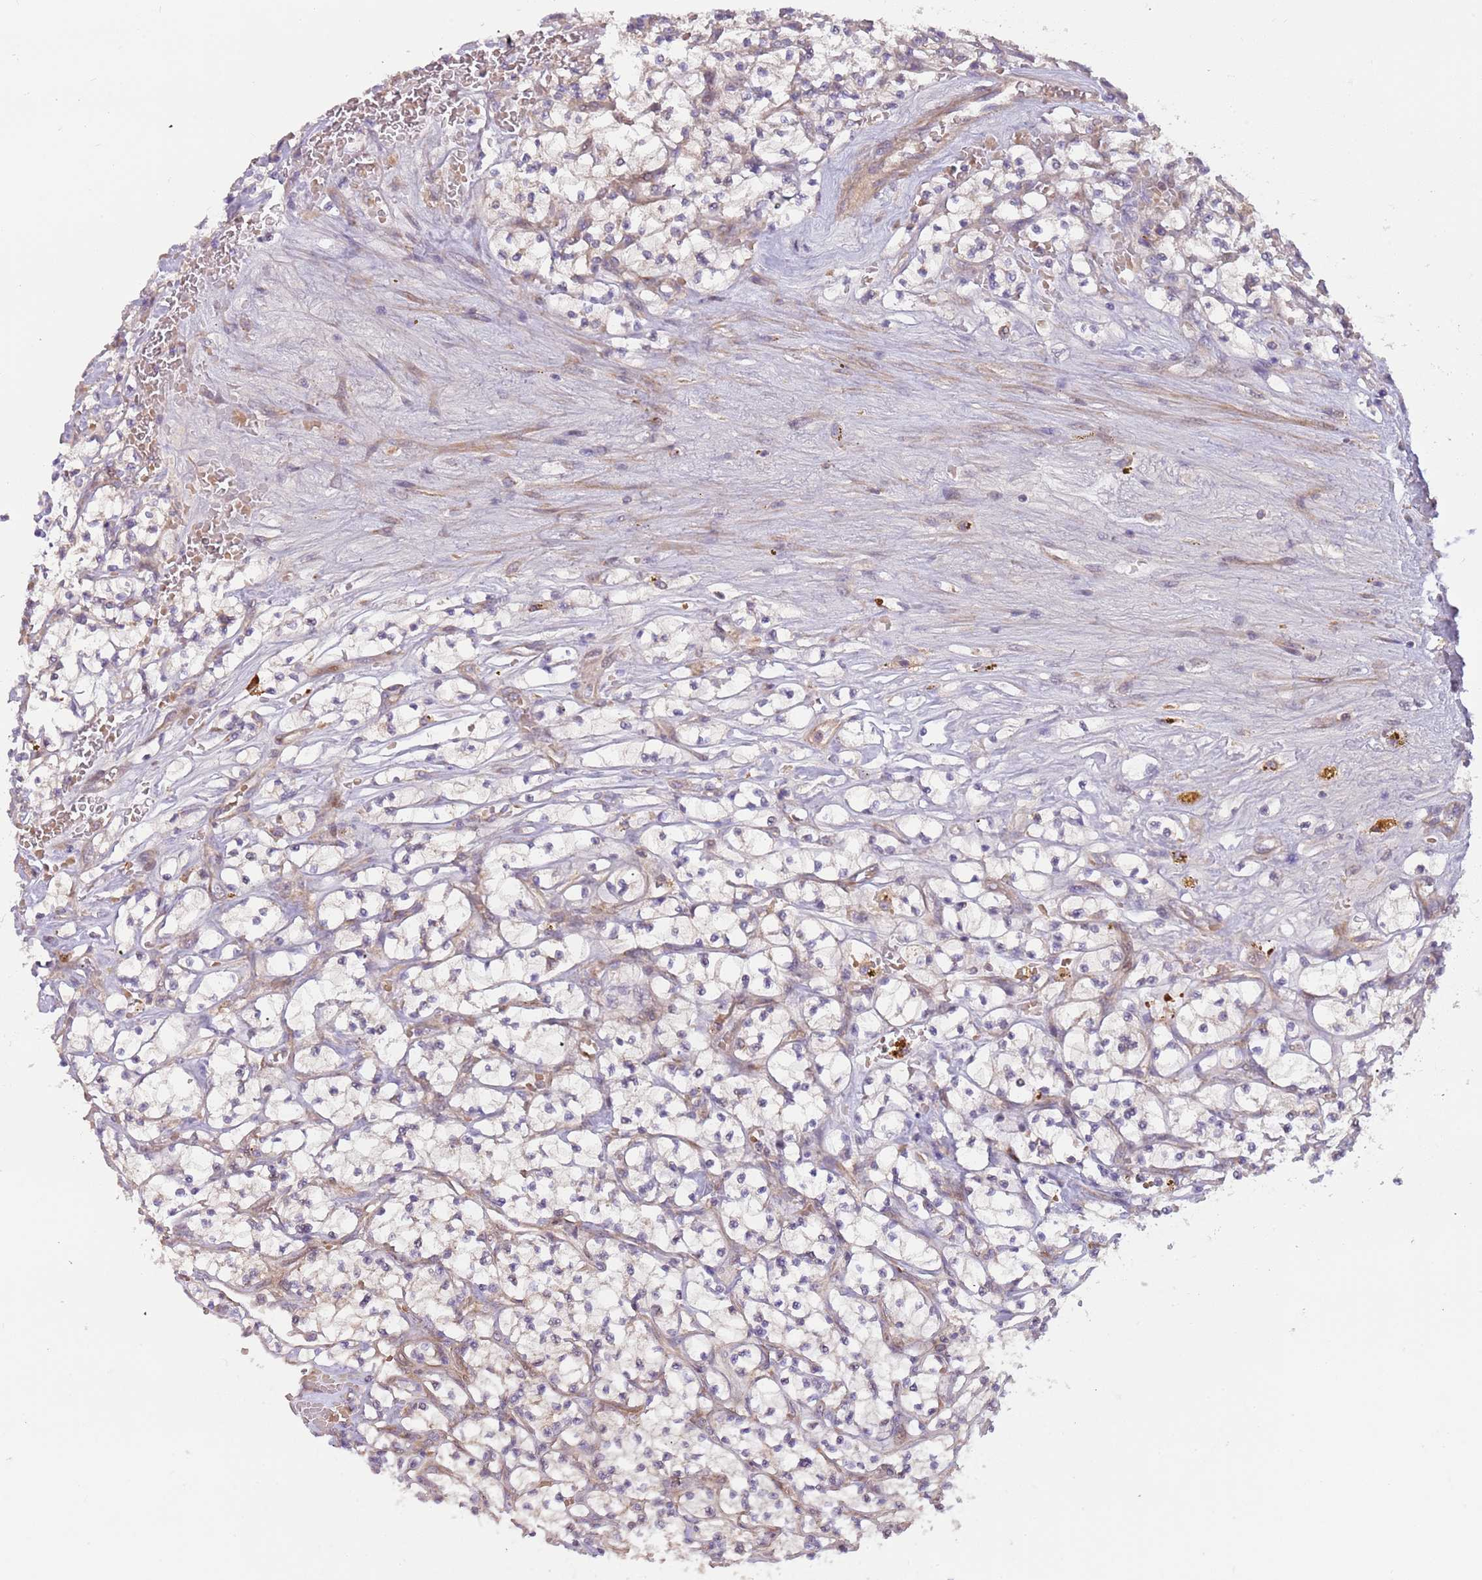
{"staining": {"intensity": "weak", "quantity": "<25%", "location": "cytoplasmic/membranous"}, "tissue": "renal cancer", "cell_type": "Tumor cells", "image_type": "cancer", "snomed": [{"axis": "morphology", "description": "Adenocarcinoma, NOS"}, {"axis": "topography", "description": "Kidney"}], "caption": "Tumor cells are negative for protein expression in human renal cancer.", "gene": "TRAPPC6B", "patient": {"sex": "female", "age": 64}}